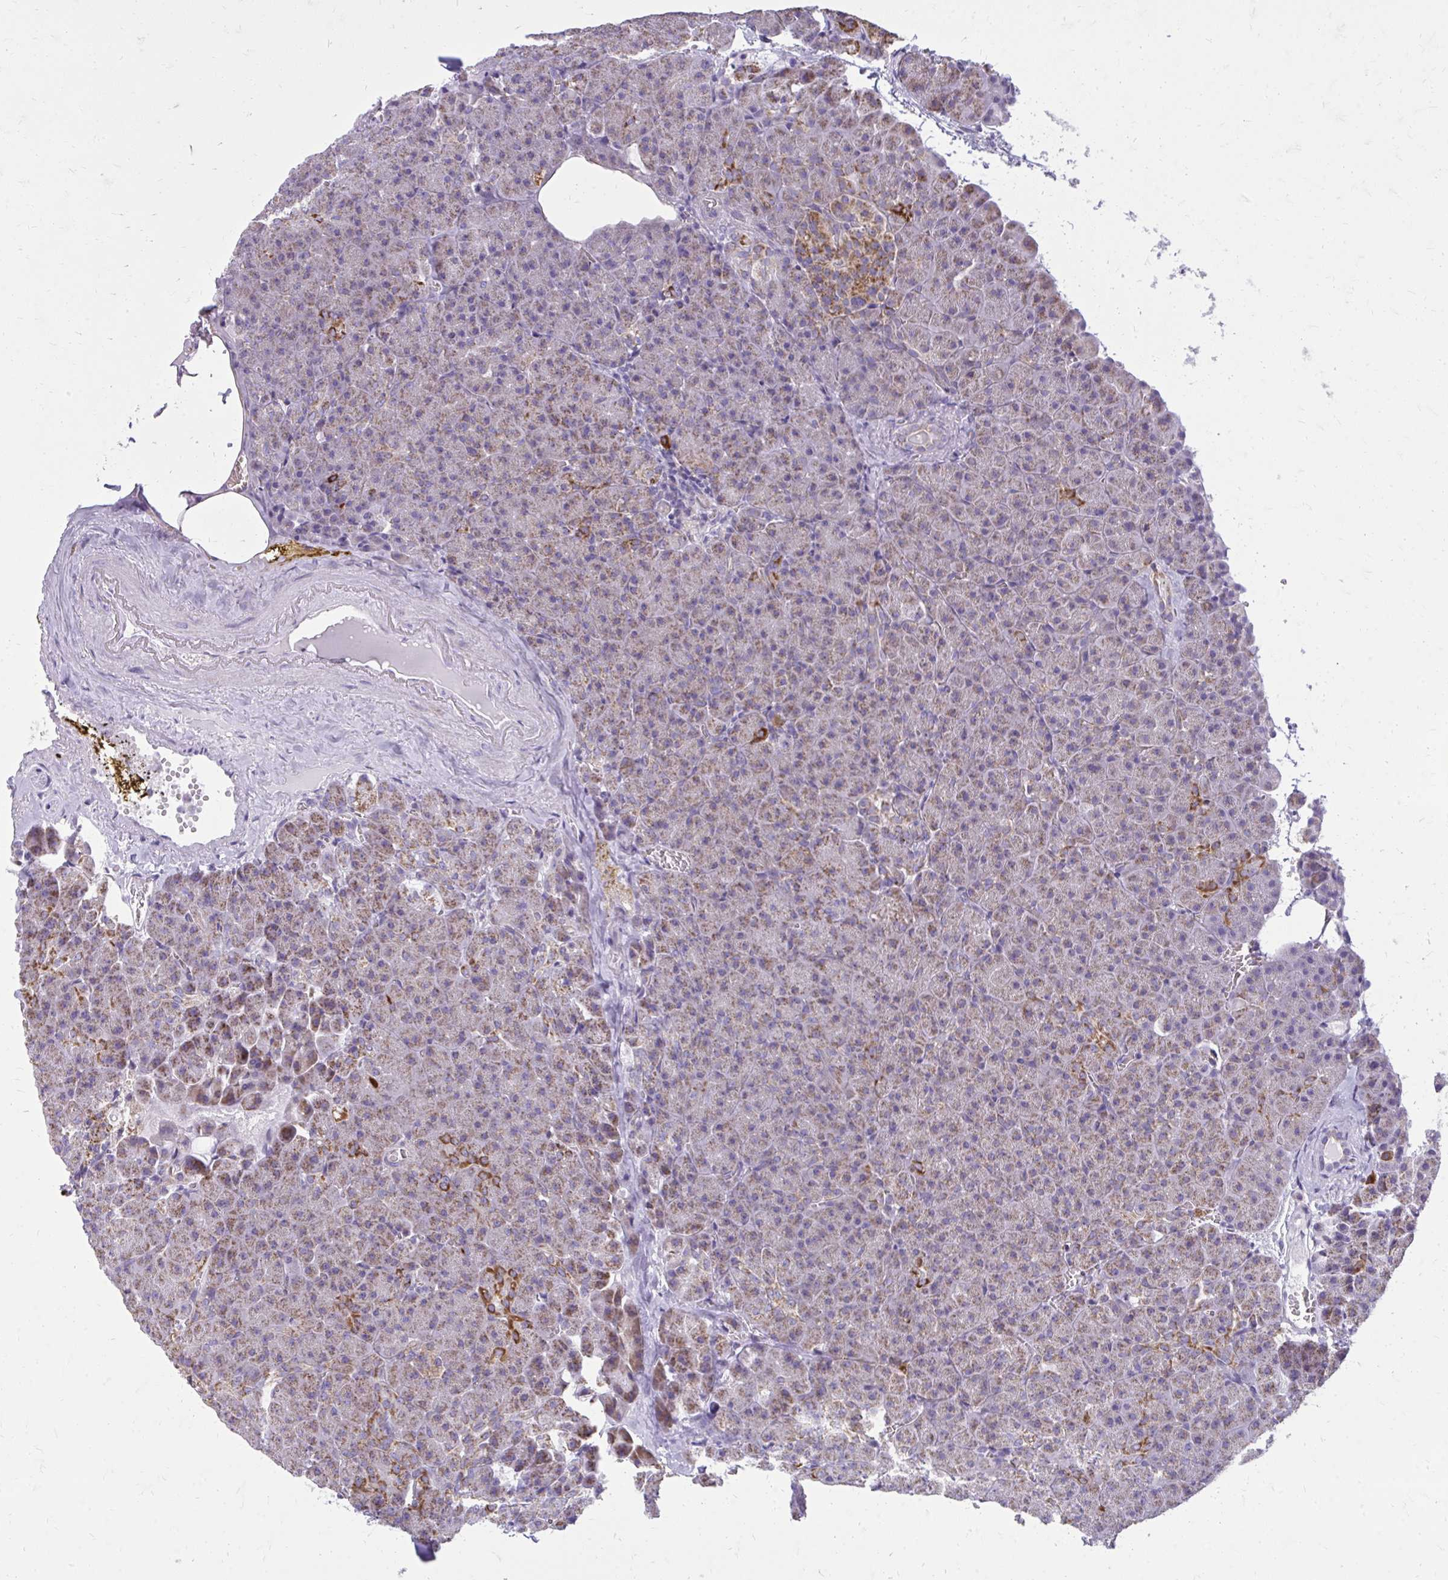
{"staining": {"intensity": "moderate", "quantity": ">75%", "location": "cytoplasmic/membranous"}, "tissue": "pancreas", "cell_type": "Exocrine glandular cells", "image_type": "normal", "snomed": [{"axis": "morphology", "description": "Normal tissue, NOS"}, {"axis": "topography", "description": "Pancreas"}], "caption": "The histopathology image reveals immunohistochemical staining of unremarkable pancreas. There is moderate cytoplasmic/membranous positivity is appreciated in about >75% of exocrine glandular cells. (DAB (3,3'-diaminobenzidine) = brown stain, brightfield microscopy at high magnification).", "gene": "IFIT1", "patient": {"sex": "female", "age": 74}}